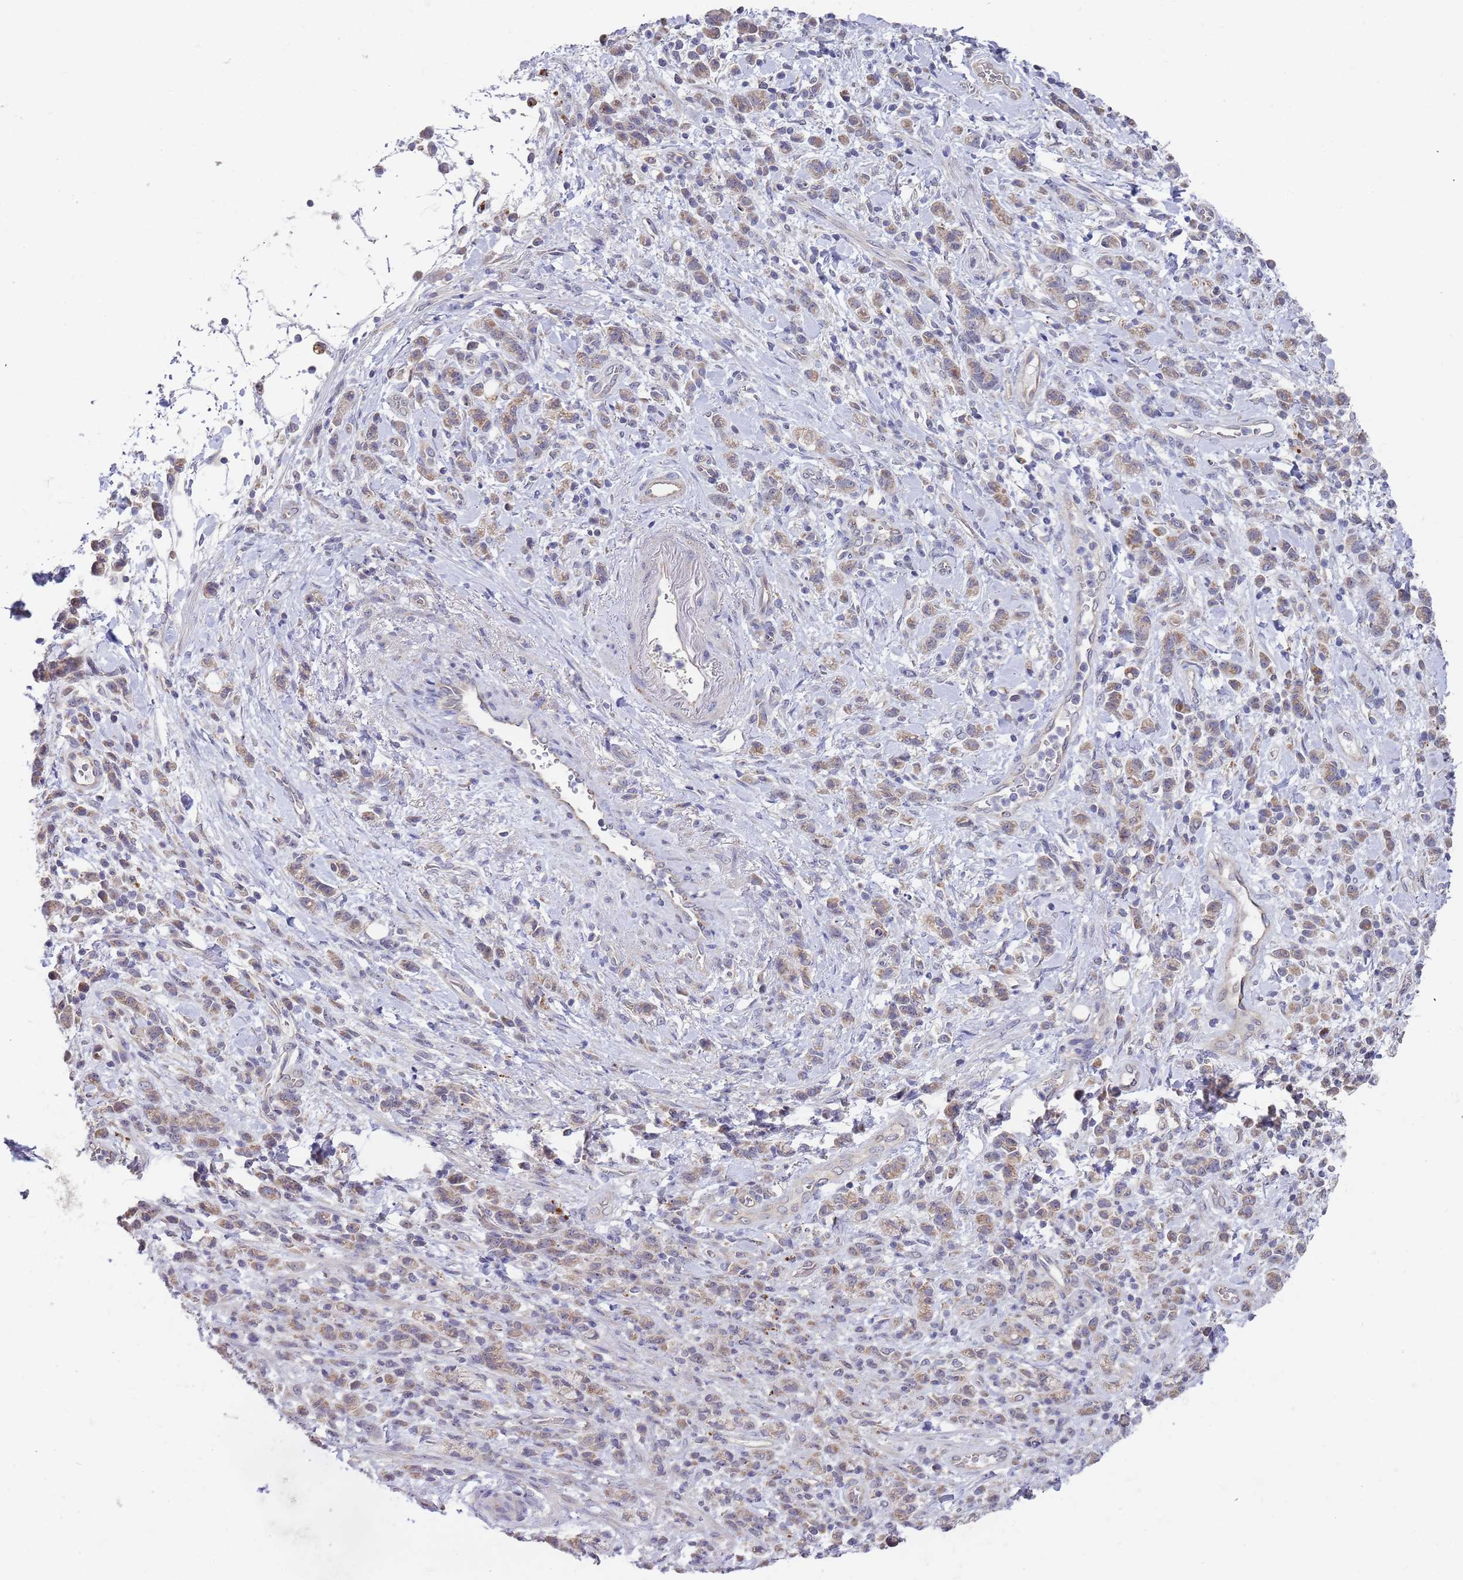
{"staining": {"intensity": "weak", "quantity": ">75%", "location": "cytoplasmic/membranous"}, "tissue": "stomach cancer", "cell_type": "Tumor cells", "image_type": "cancer", "snomed": [{"axis": "morphology", "description": "Adenocarcinoma, NOS"}, {"axis": "topography", "description": "Stomach"}], "caption": "Immunohistochemistry (IHC) (DAB) staining of human adenocarcinoma (stomach) shows weak cytoplasmic/membranous protein positivity in approximately >75% of tumor cells. (Stains: DAB (3,3'-diaminobenzidine) in brown, nuclei in blue, Microscopy: brightfield microscopy at high magnification).", "gene": "TMEM64", "patient": {"sex": "male", "age": 77}}